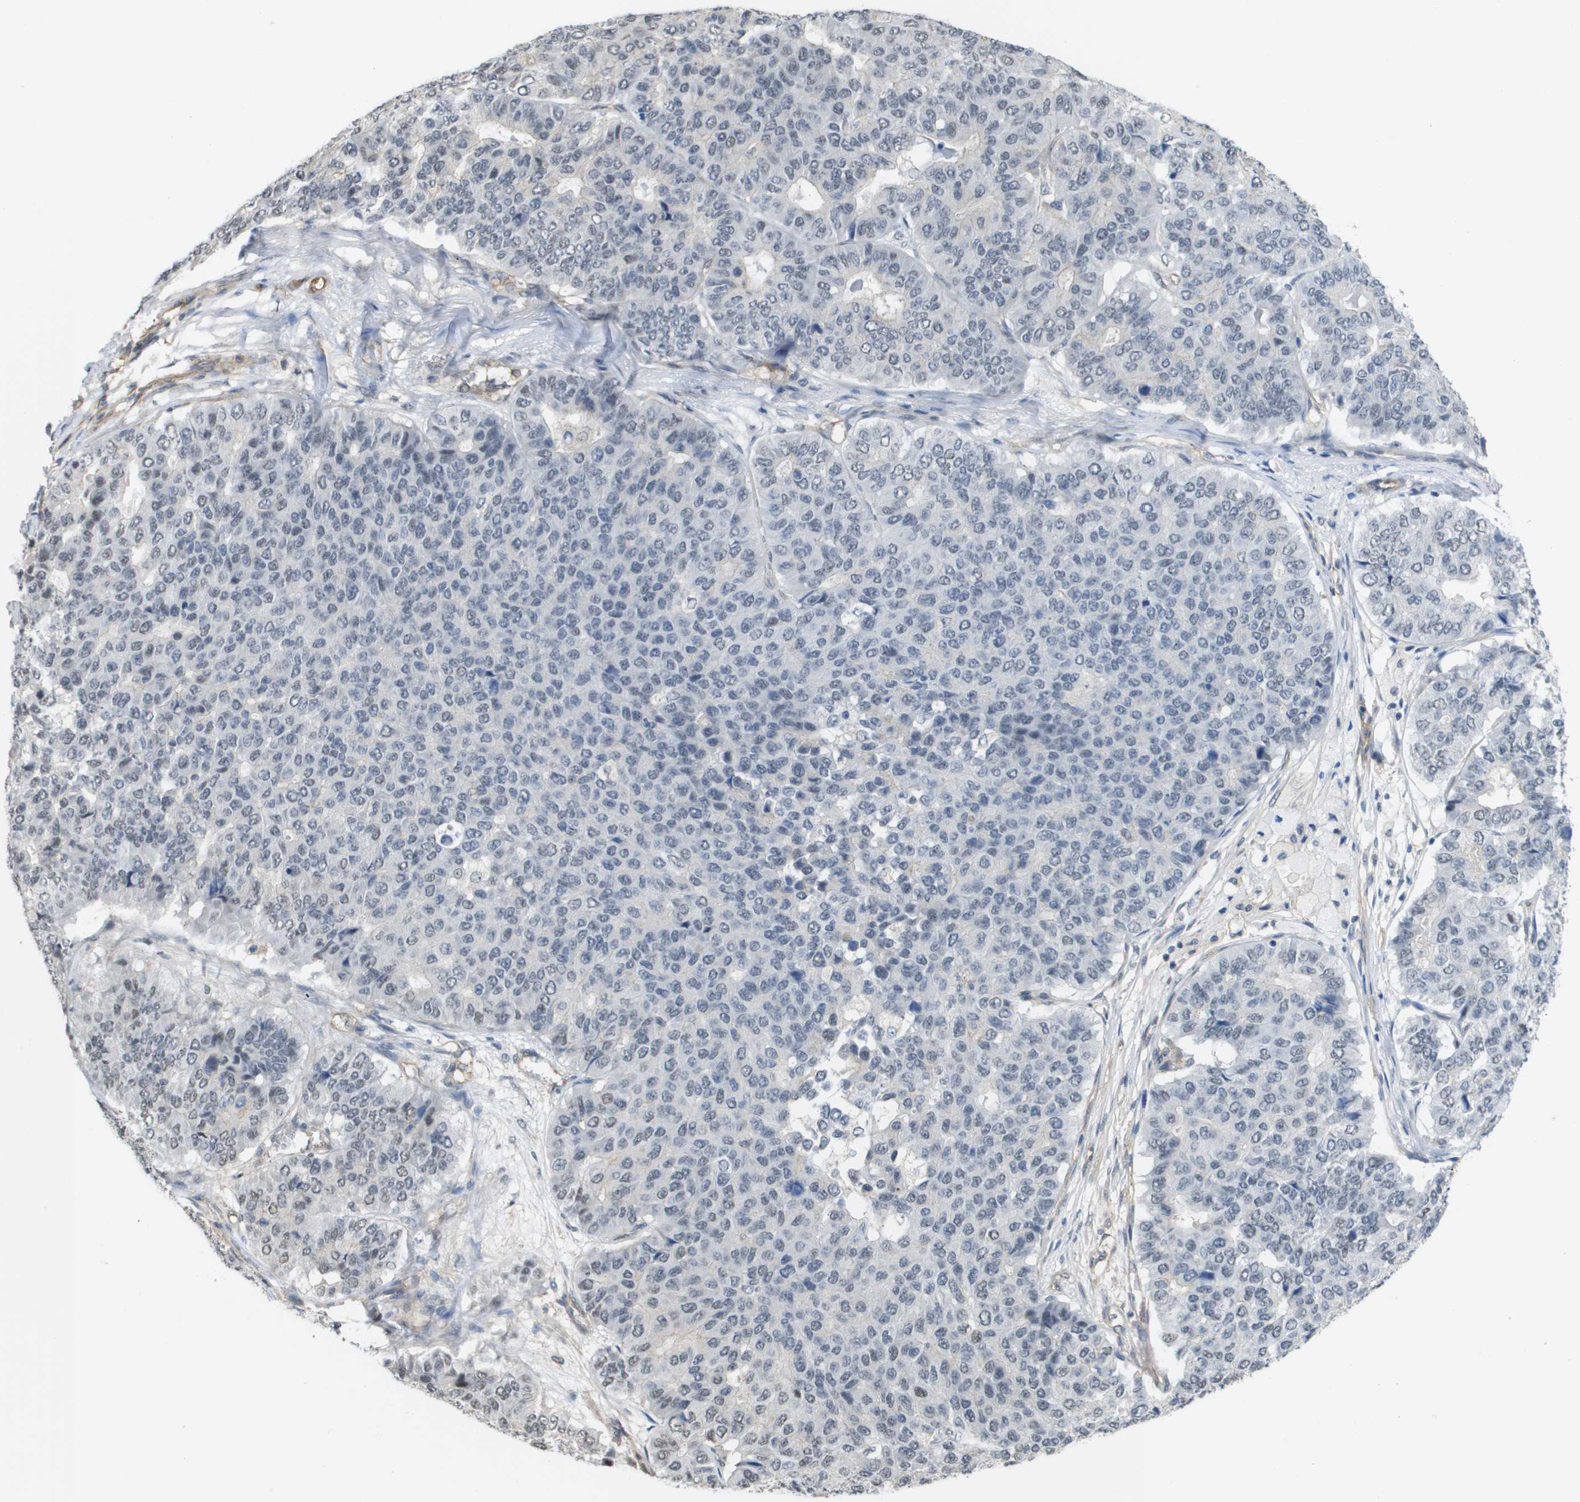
{"staining": {"intensity": "negative", "quantity": "none", "location": "none"}, "tissue": "pancreatic cancer", "cell_type": "Tumor cells", "image_type": "cancer", "snomed": [{"axis": "morphology", "description": "Adenocarcinoma, NOS"}, {"axis": "topography", "description": "Pancreas"}], "caption": "Protein analysis of pancreatic cancer (adenocarcinoma) displays no significant expression in tumor cells.", "gene": "RNF112", "patient": {"sex": "male", "age": 50}}